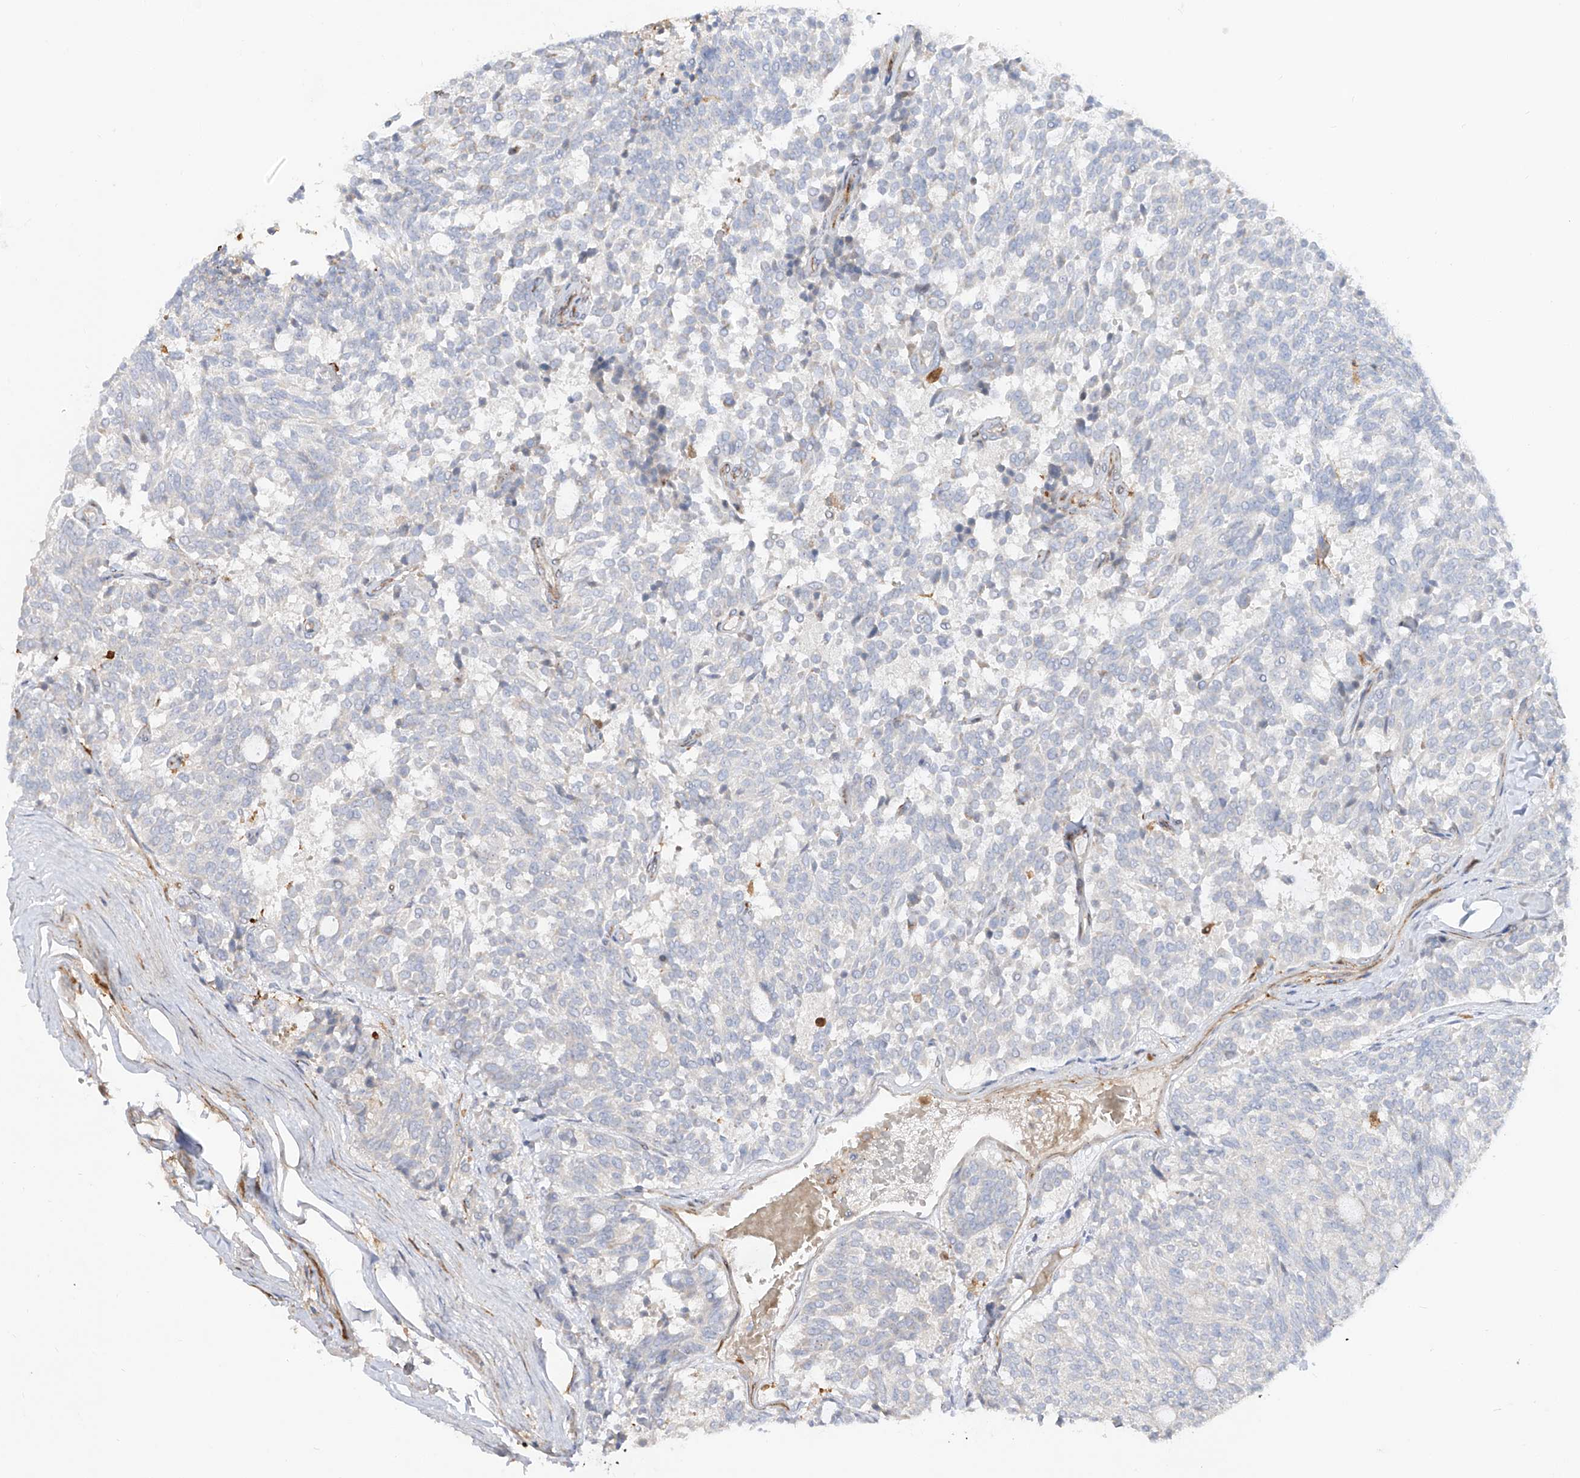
{"staining": {"intensity": "negative", "quantity": "none", "location": "none"}, "tissue": "carcinoid", "cell_type": "Tumor cells", "image_type": "cancer", "snomed": [{"axis": "morphology", "description": "Carcinoid, malignant, NOS"}, {"axis": "topography", "description": "Pancreas"}], "caption": "The histopathology image reveals no staining of tumor cells in carcinoid. Nuclei are stained in blue.", "gene": "KYNU", "patient": {"sex": "female", "age": 54}}